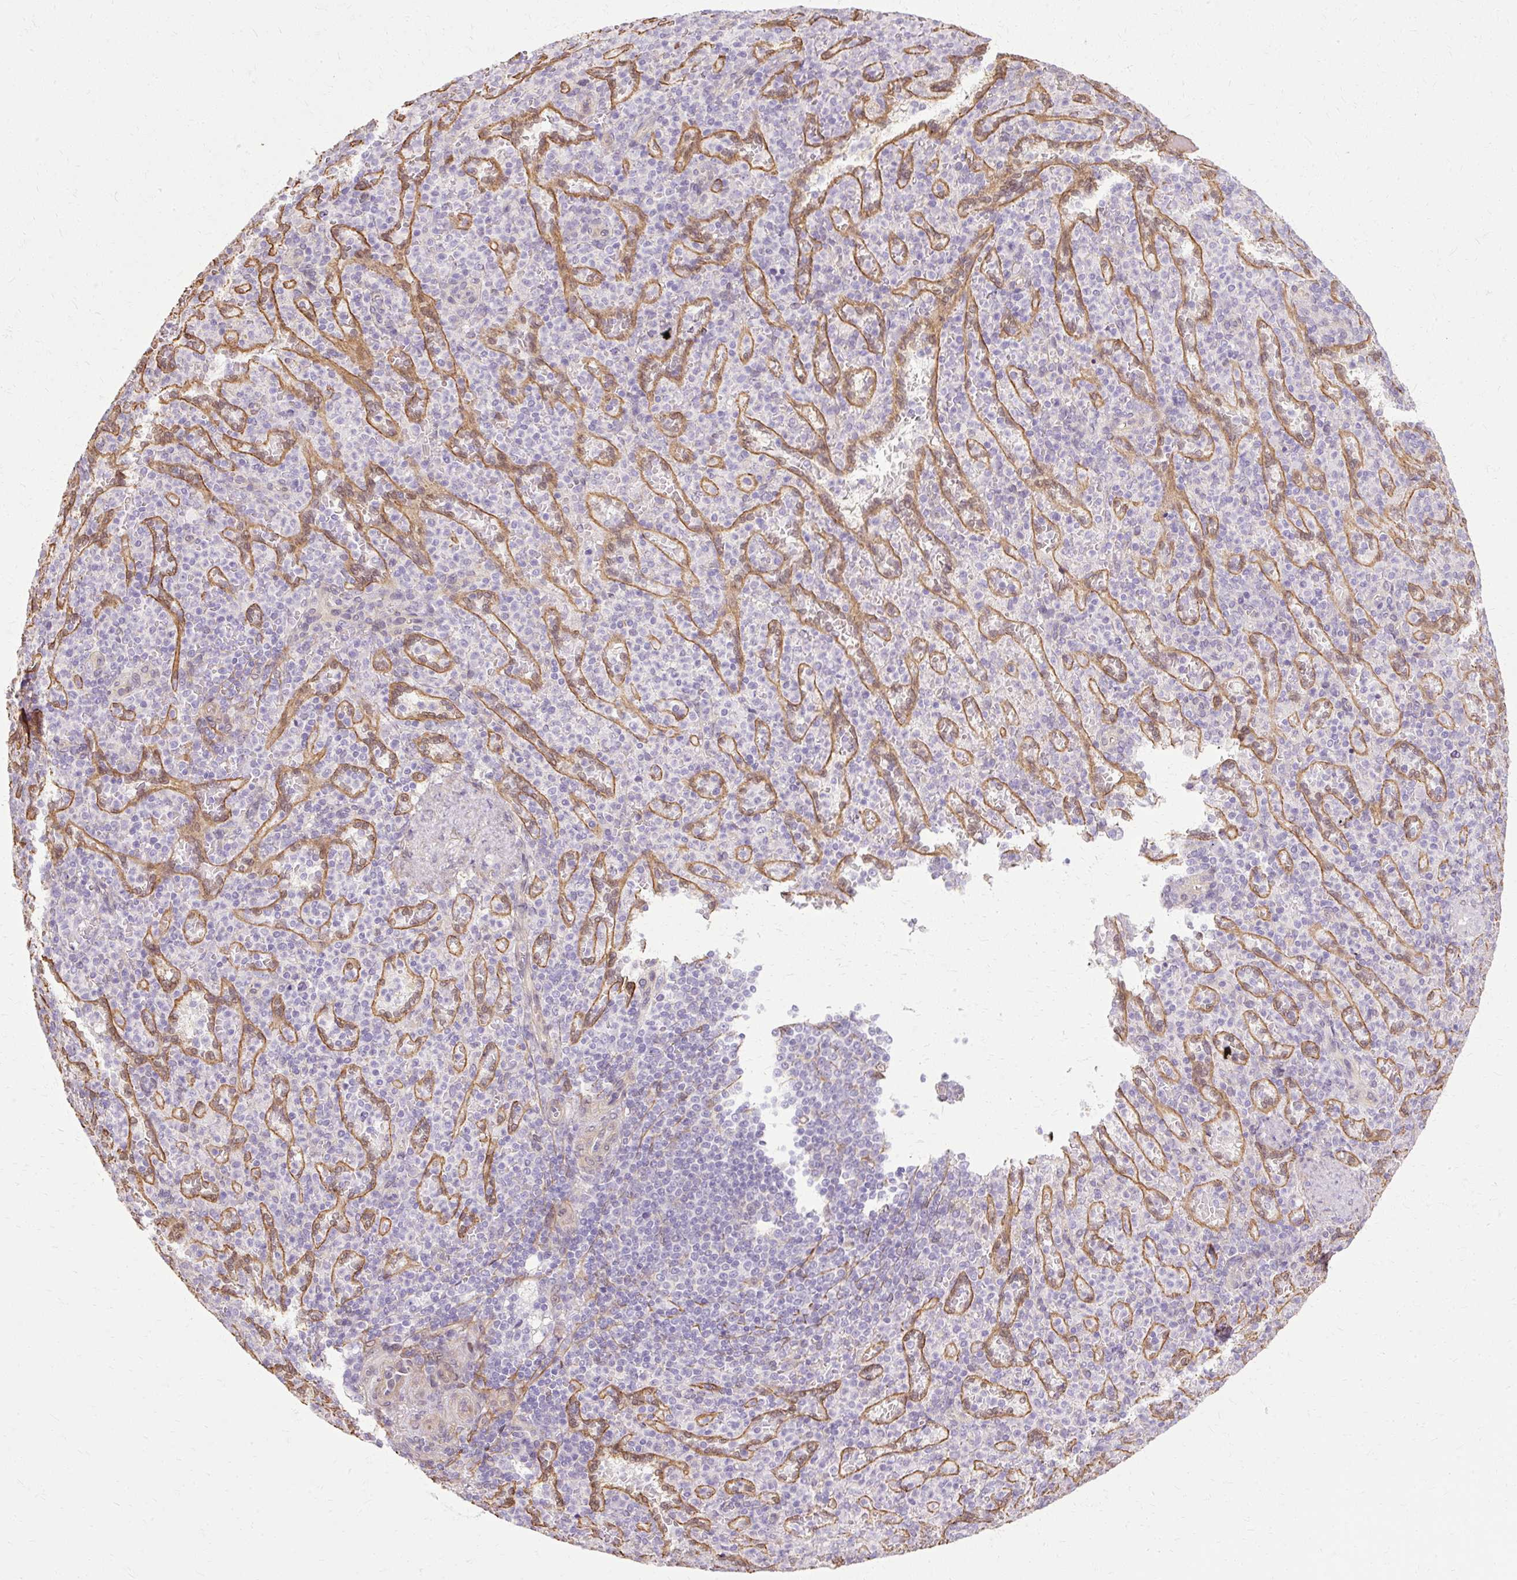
{"staining": {"intensity": "negative", "quantity": "none", "location": "none"}, "tissue": "spleen", "cell_type": "Cells in red pulp", "image_type": "normal", "snomed": [{"axis": "morphology", "description": "Normal tissue, NOS"}, {"axis": "topography", "description": "Spleen"}], "caption": "Cells in red pulp show no significant protein expression in unremarkable spleen. (Stains: DAB IHC with hematoxylin counter stain, Microscopy: brightfield microscopy at high magnification).", "gene": "CNN3", "patient": {"sex": "female", "age": 74}}